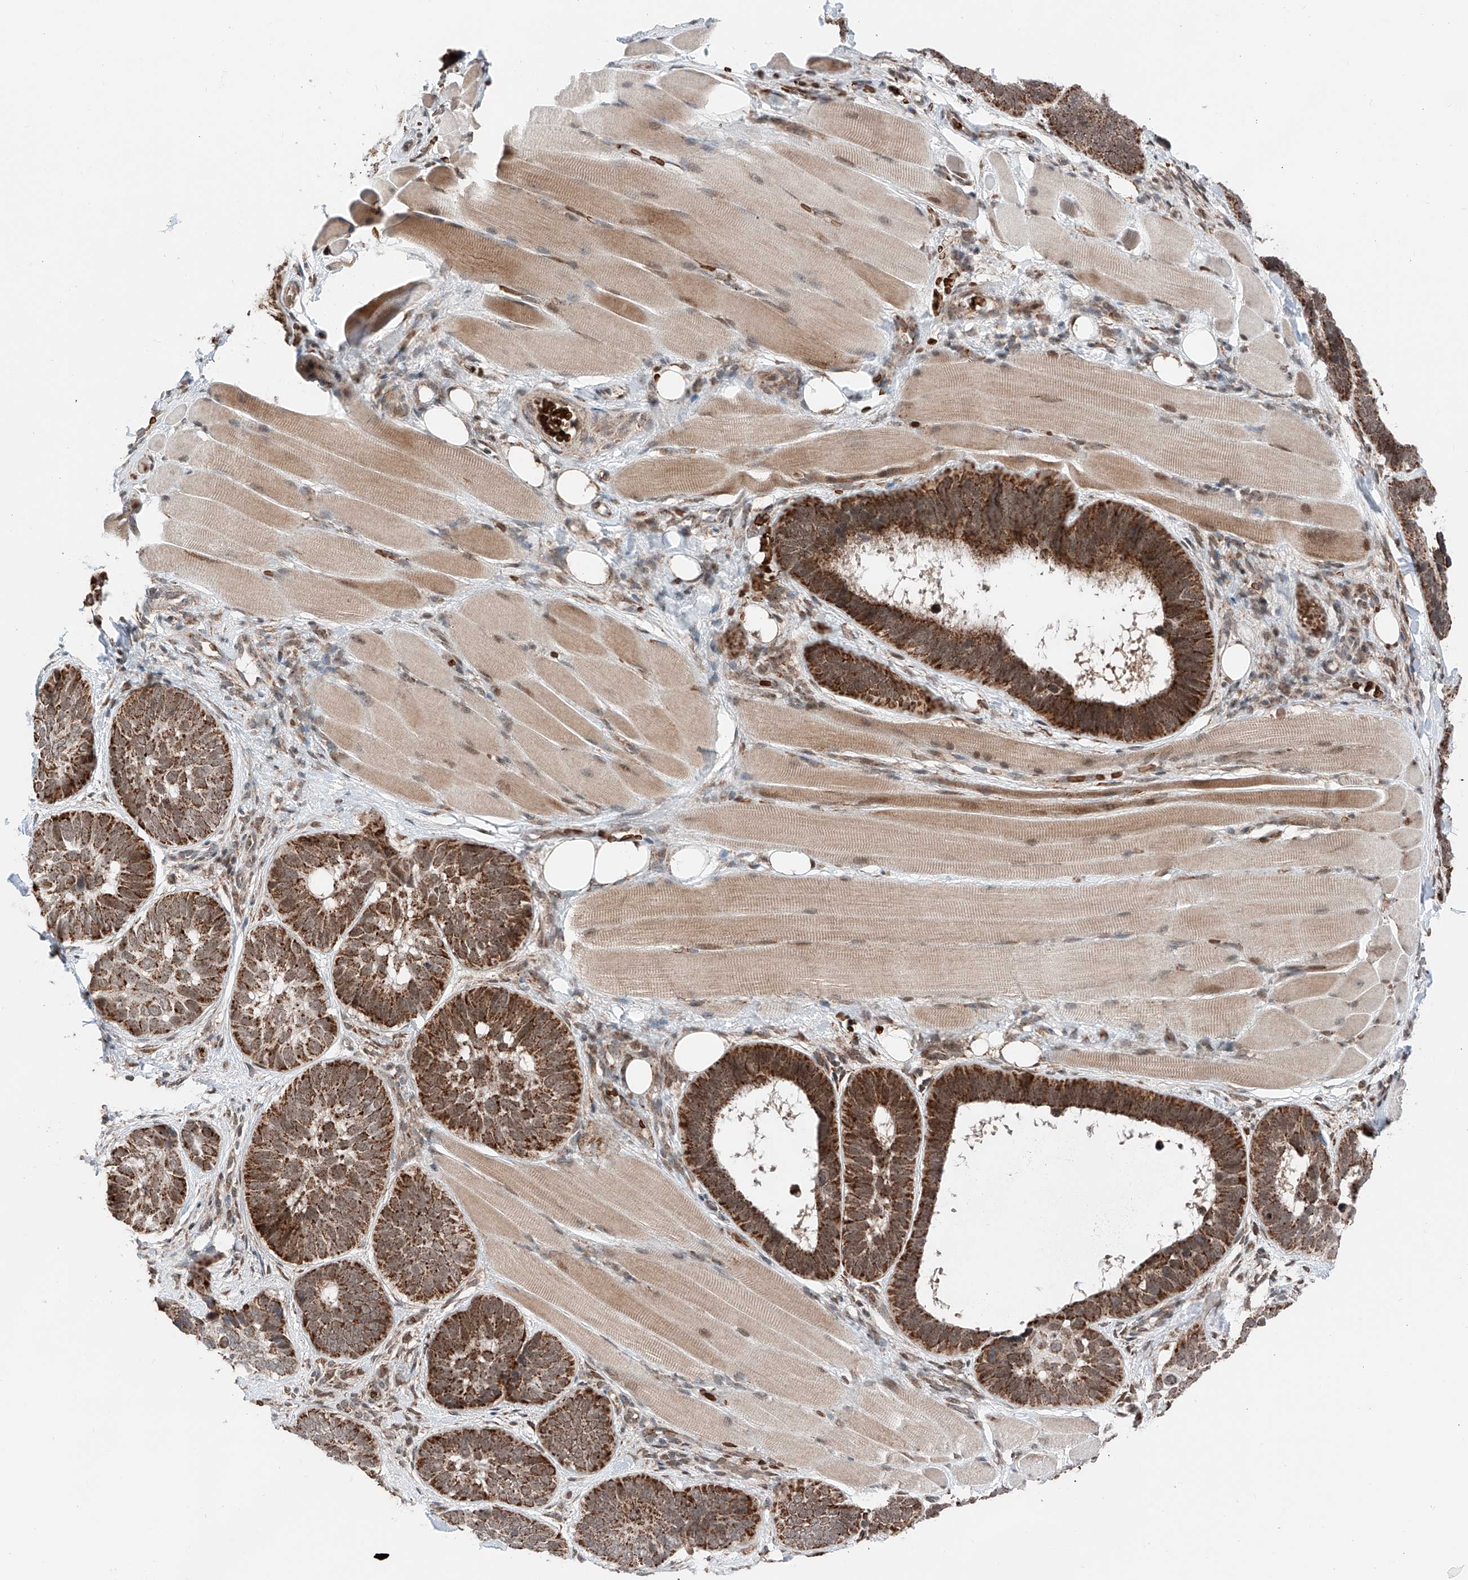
{"staining": {"intensity": "strong", "quantity": ">75%", "location": "cytoplasmic/membranous,nuclear"}, "tissue": "skin cancer", "cell_type": "Tumor cells", "image_type": "cancer", "snomed": [{"axis": "morphology", "description": "Basal cell carcinoma"}, {"axis": "topography", "description": "Skin"}], "caption": "This image reveals immunohistochemistry (IHC) staining of human basal cell carcinoma (skin), with high strong cytoplasmic/membranous and nuclear expression in approximately >75% of tumor cells.", "gene": "ZSCAN29", "patient": {"sex": "male", "age": 62}}